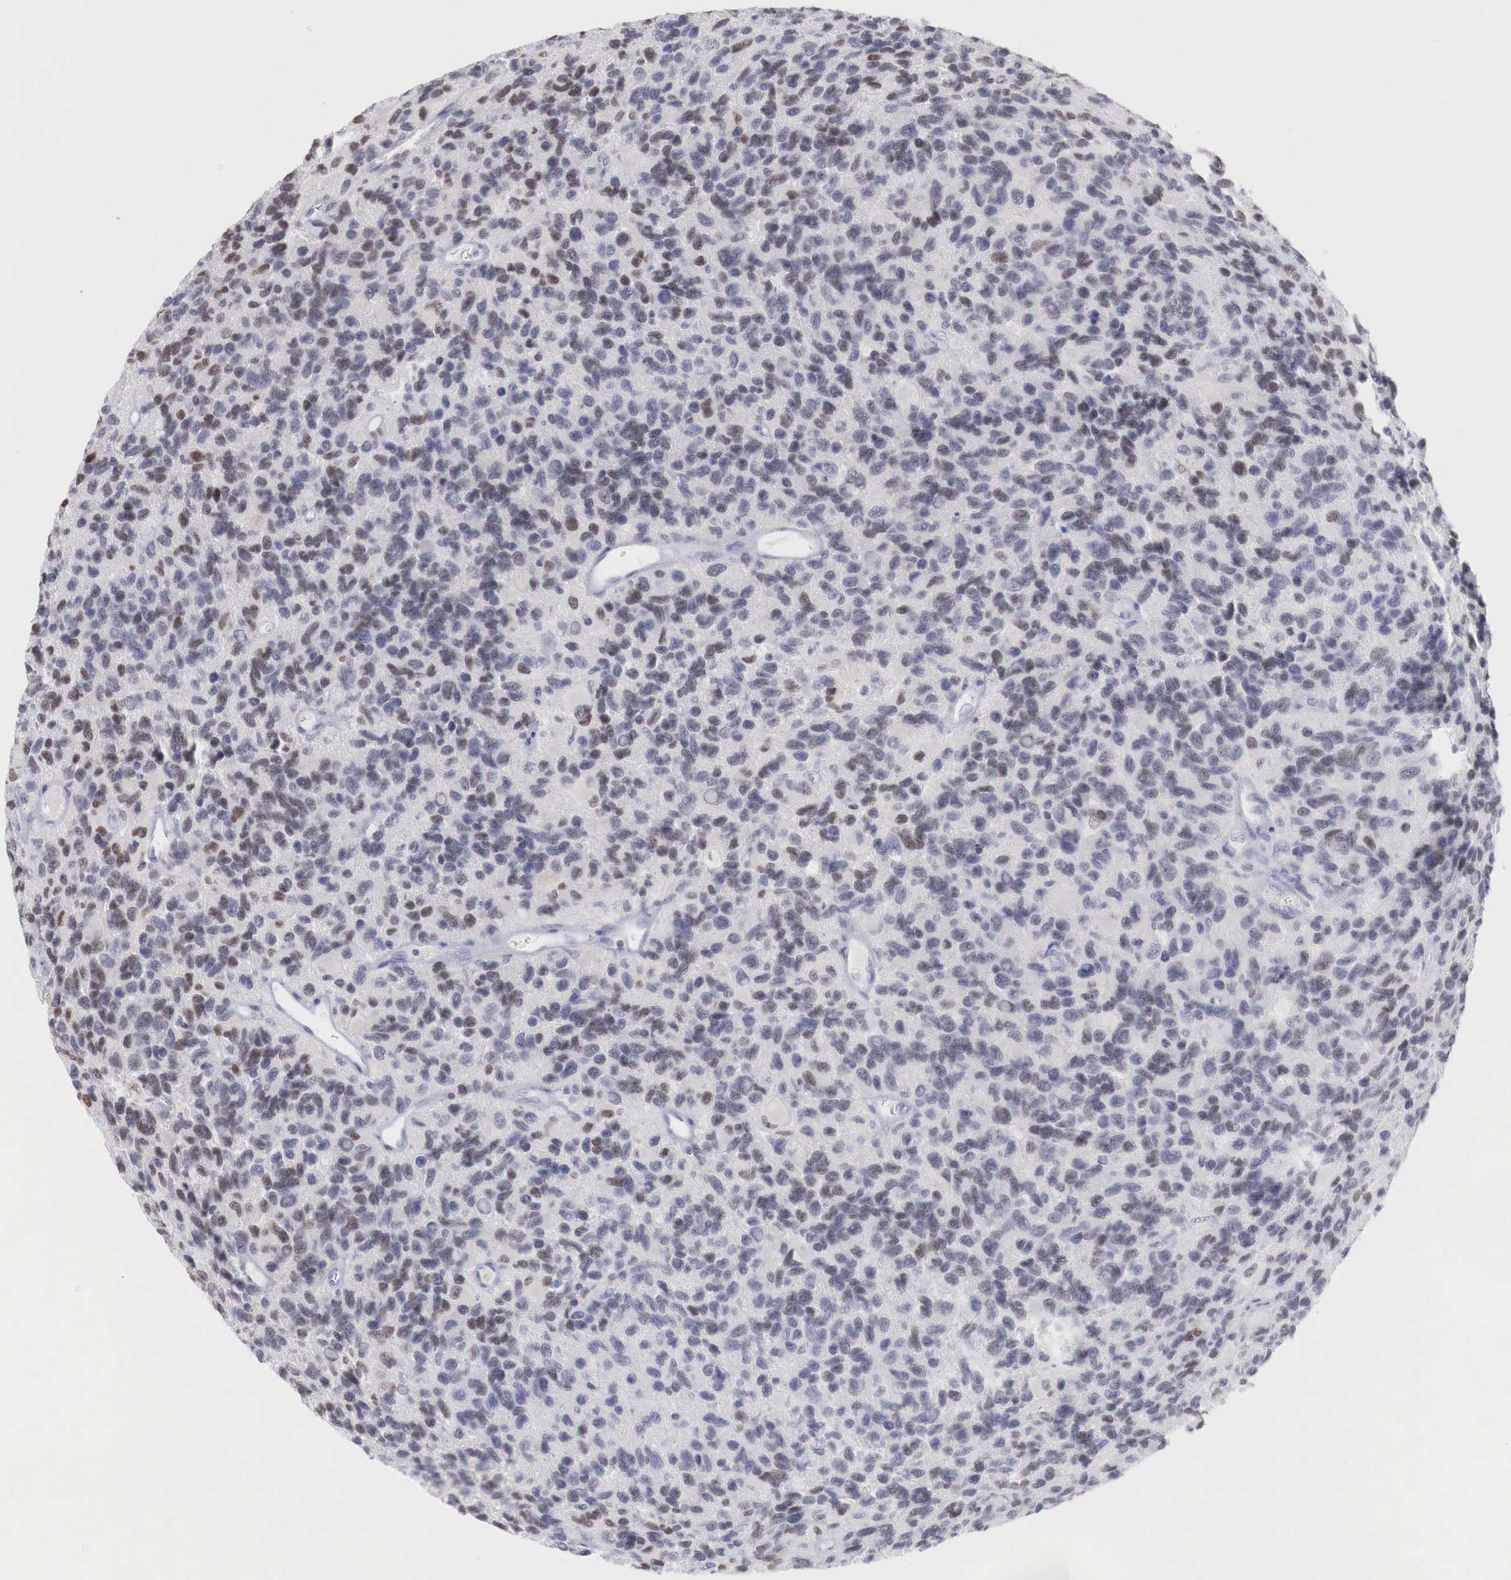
{"staining": {"intensity": "moderate", "quantity": "25%-75%", "location": "nuclear"}, "tissue": "glioma", "cell_type": "Tumor cells", "image_type": "cancer", "snomed": [{"axis": "morphology", "description": "Glioma, malignant, High grade"}, {"axis": "topography", "description": "Brain"}], "caption": "Protein staining of glioma tissue reveals moderate nuclear positivity in approximately 25%-75% of tumor cells.", "gene": "FOXP2", "patient": {"sex": "male", "age": 77}}